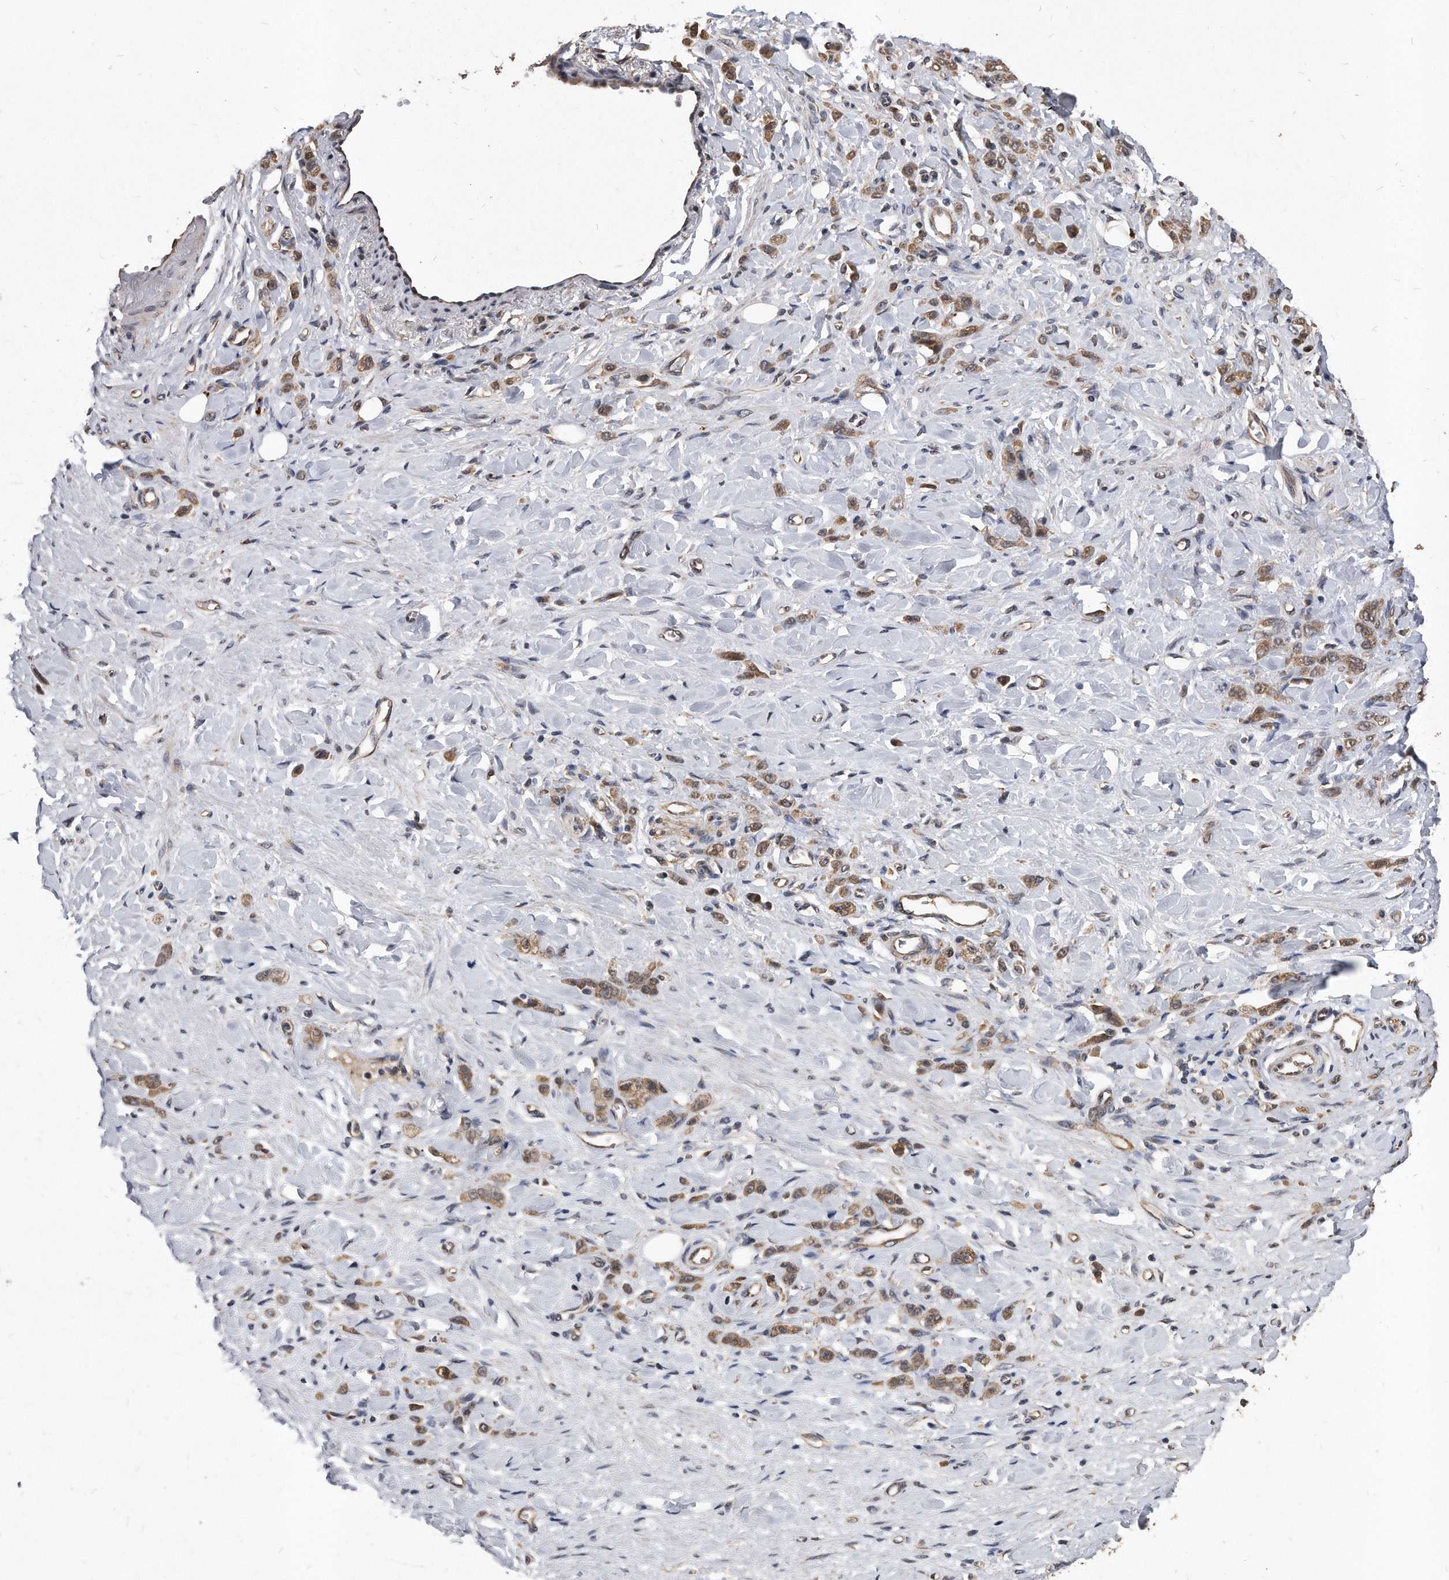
{"staining": {"intensity": "moderate", "quantity": ">75%", "location": "cytoplasmic/membranous"}, "tissue": "stomach cancer", "cell_type": "Tumor cells", "image_type": "cancer", "snomed": [{"axis": "morphology", "description": "Normal tissue, NOS"}, {"axis": "morphology", "description": "Adenocarcinoma, NOS"}, {"axis": "topography", "description": "Stomach"}], "caption": "Immunohistochemical staining of stomach adenocarcinoma displays medium levels of moderate cytoplasmic/membranous protein positivity in approximately >75% of tumor cells.", "gene": "IL20RA", "patient": {"sex": "male", "age": 82}}